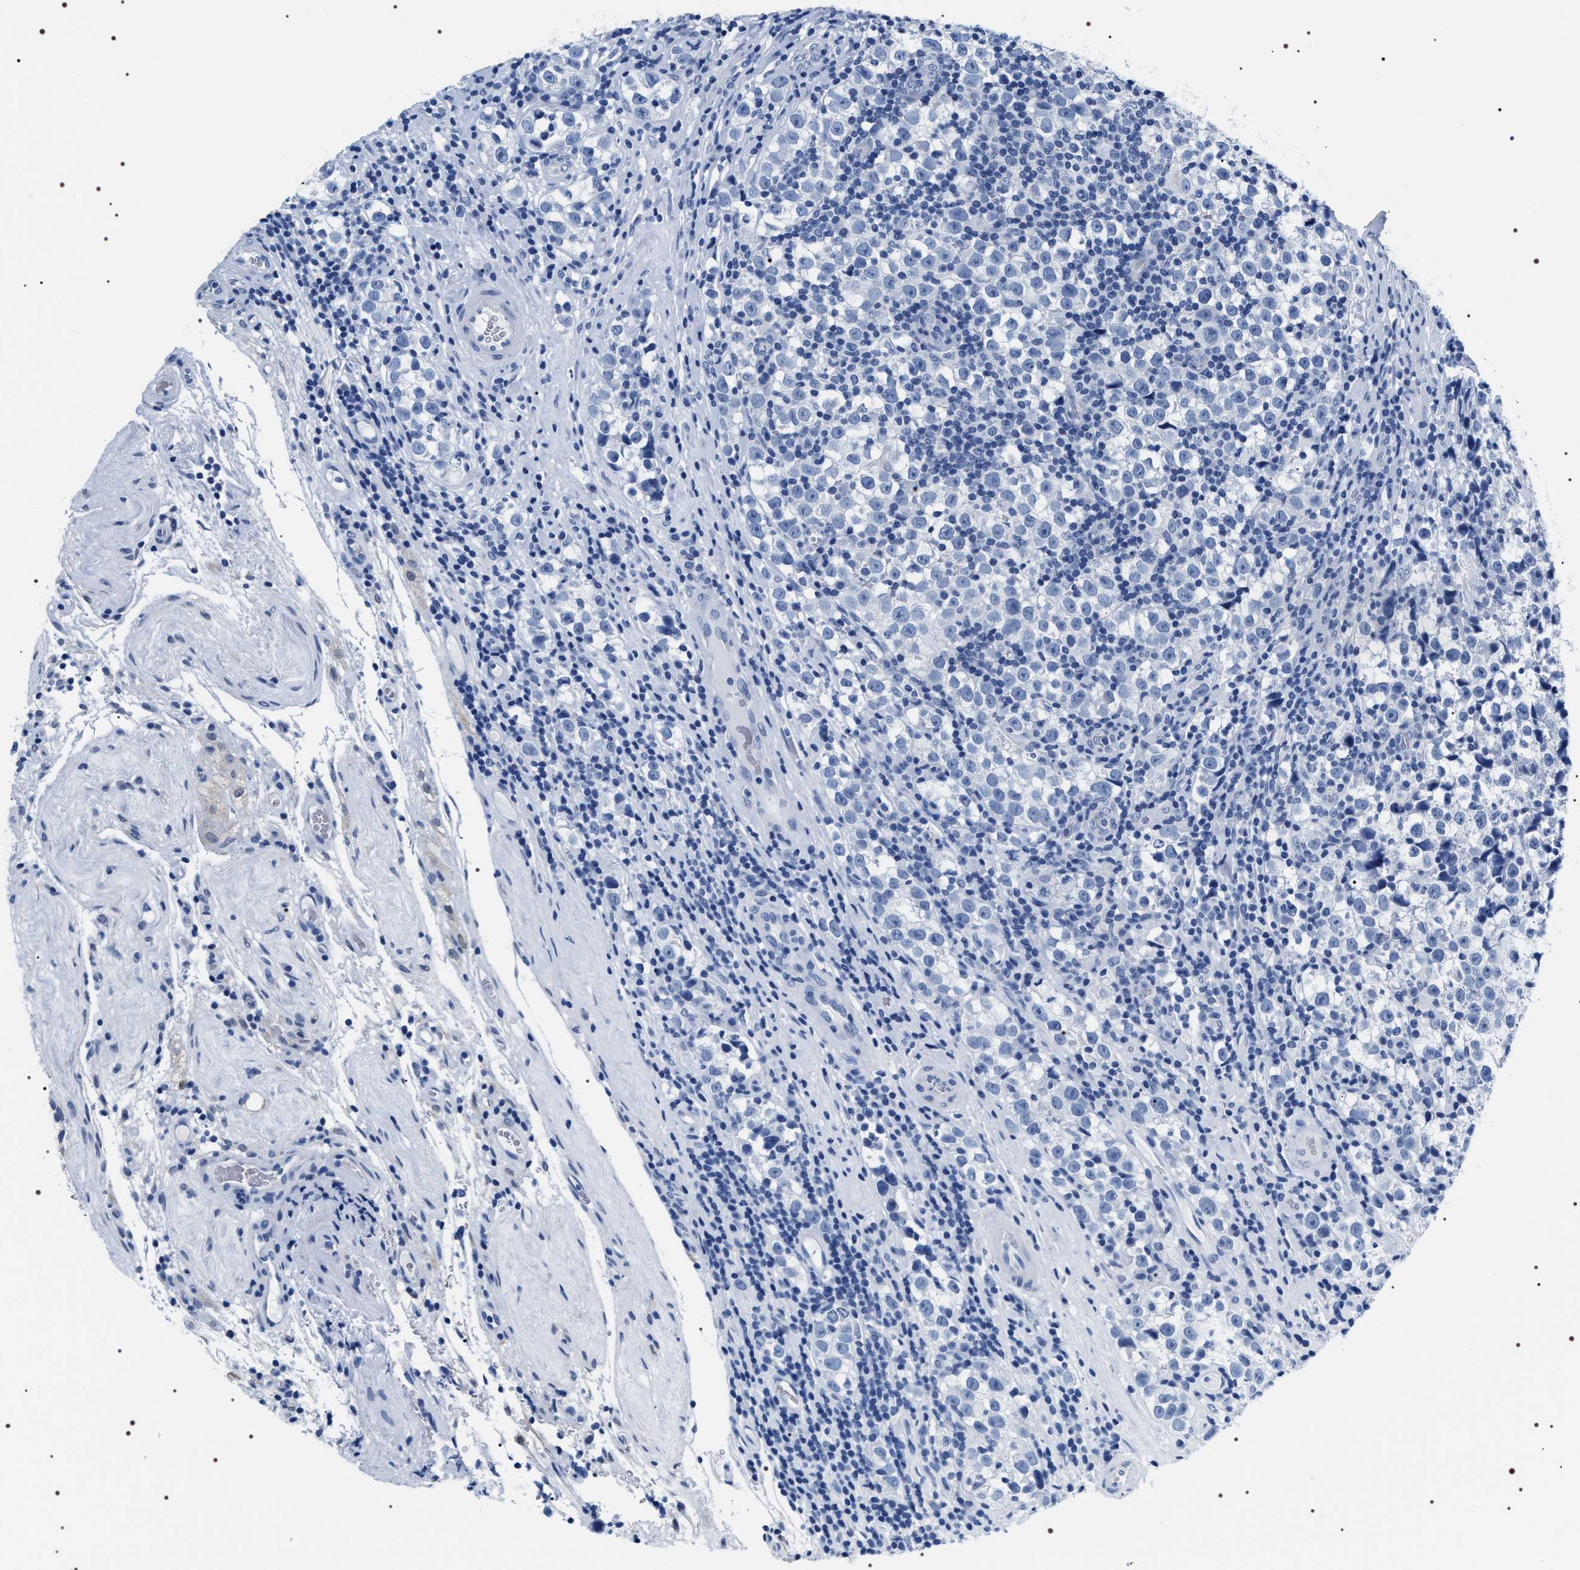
{"staining": {"intensity": "negative", "quantity": "none", "location": "none"}, "tissue": "testis cancer", "cell_type": "Tumor cells", "image_type": "cancer", "snomed": [{"axis": "morphology", "description": "Normal tissue, NOS"}, {"axis": "morphology", "description": "Seminoma, NOS"}, {"axis": "topography", "description": "Testis"}], "caption": "This is an immunohistochemistry histopathology image of human testis cancer. There is no staining in tumor cells.", "gene": "ADH4", "patient": {"sex": "male", "age": 43}}